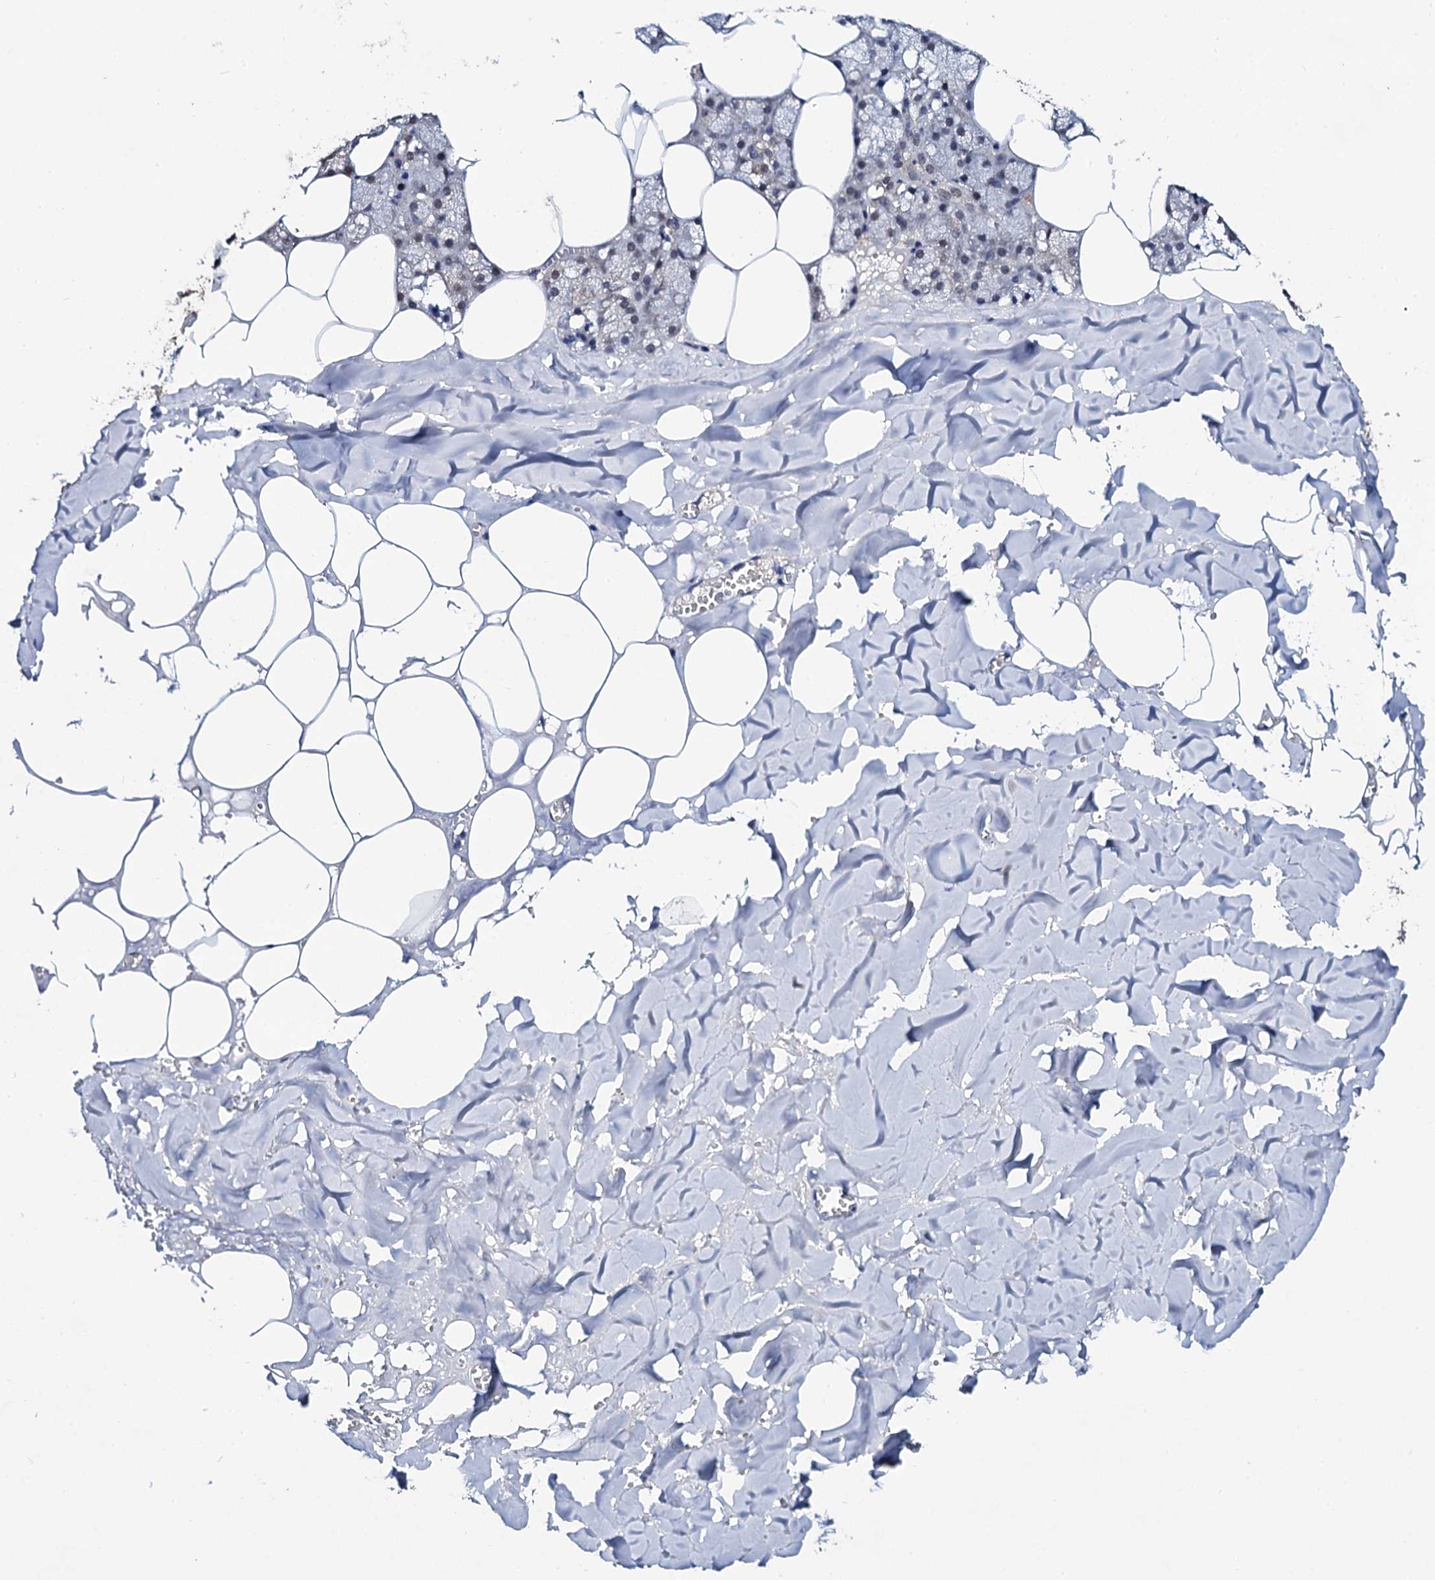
{"staining": {"intensity": "weak", "quantity": "25%-75%", "location": "cytoplasmic/membranous,nuclear"}, "tissue": "salivary gland", "cell_type": "Glandular cells", "image_type": "normal", "snomed": [{"axis": "morphology", "description": "Normal tissue, NOS"}, {"axis": "topography", "description": "Salivary gland"}], "caption": "This micrograph shows unremarkable salivary gland stained with immunohistochemistry to label a protein in brown. The cytoplasmic/membranous,nuclear of glandular cells show weak positivity for the protein. Nuclei are counter-stained blue.", "gene": "IP6K1", "patient": {"sex": "male", "age": 62}}